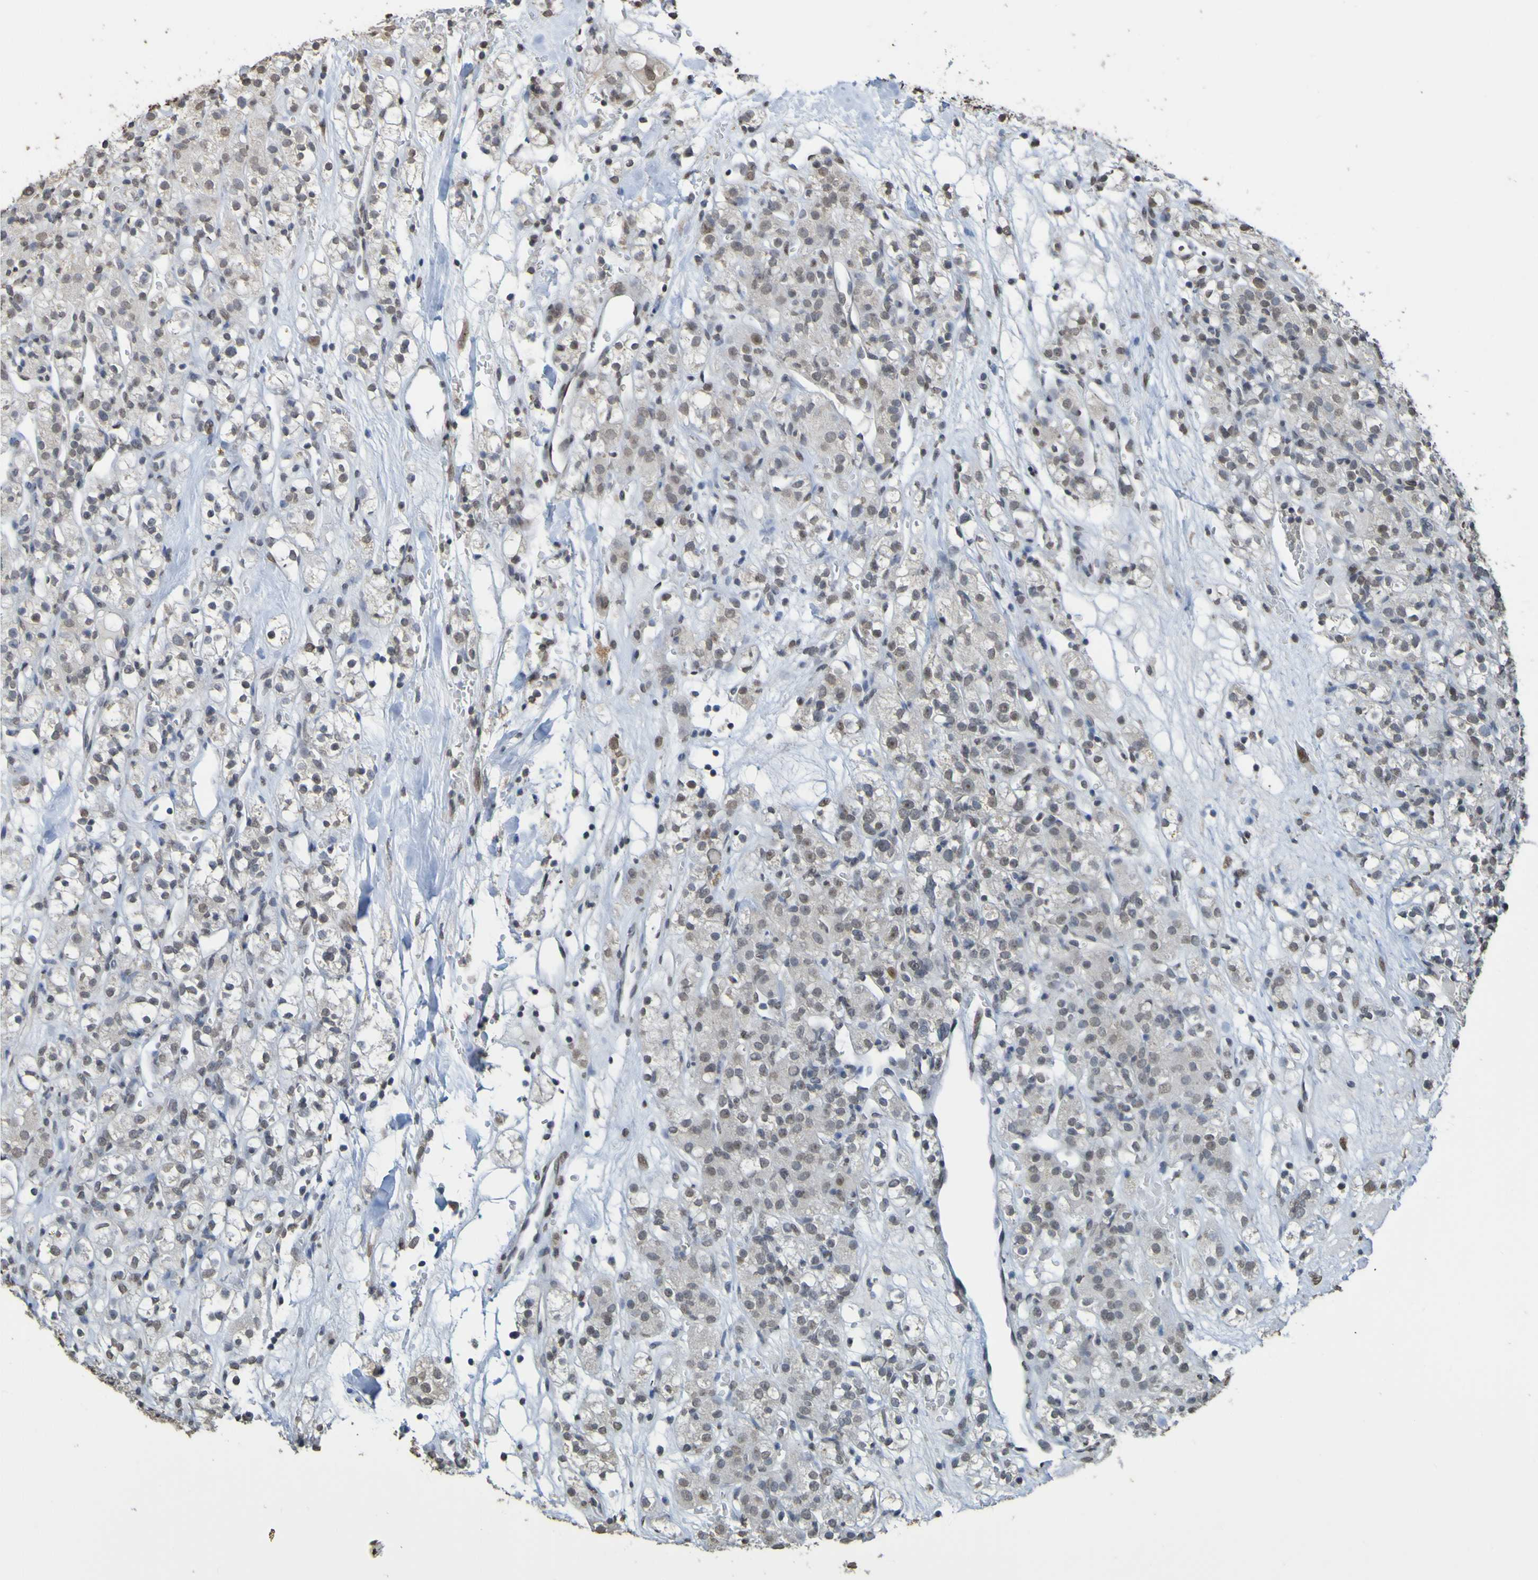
{"staining": {"intensity": "weak", "quantity": "25%-75%", "location": "nuclear"}, "tissue": "renal cancer", "cell_type": "Tumor cells", "image_type": "cancer", "snomed": [{"axis": "morphology", "description": "Normal tissue, NOS"}, {"axis": "morphology", "description": "Adenocarcinoma, NOS"}, {"axis": "topography", "description": "Kidney"}], "caption": "IHC photomicrograph of neoplastic tissue: human renal adenocarcinoma stained using immunohistochemistry displays low levels of weak protein expression localized specifically in the nuclear of tumor cells, appearing as a nuclear brown color.", "gene": "ALKBH2", "patient": {"sex": "male", "age": 61}}